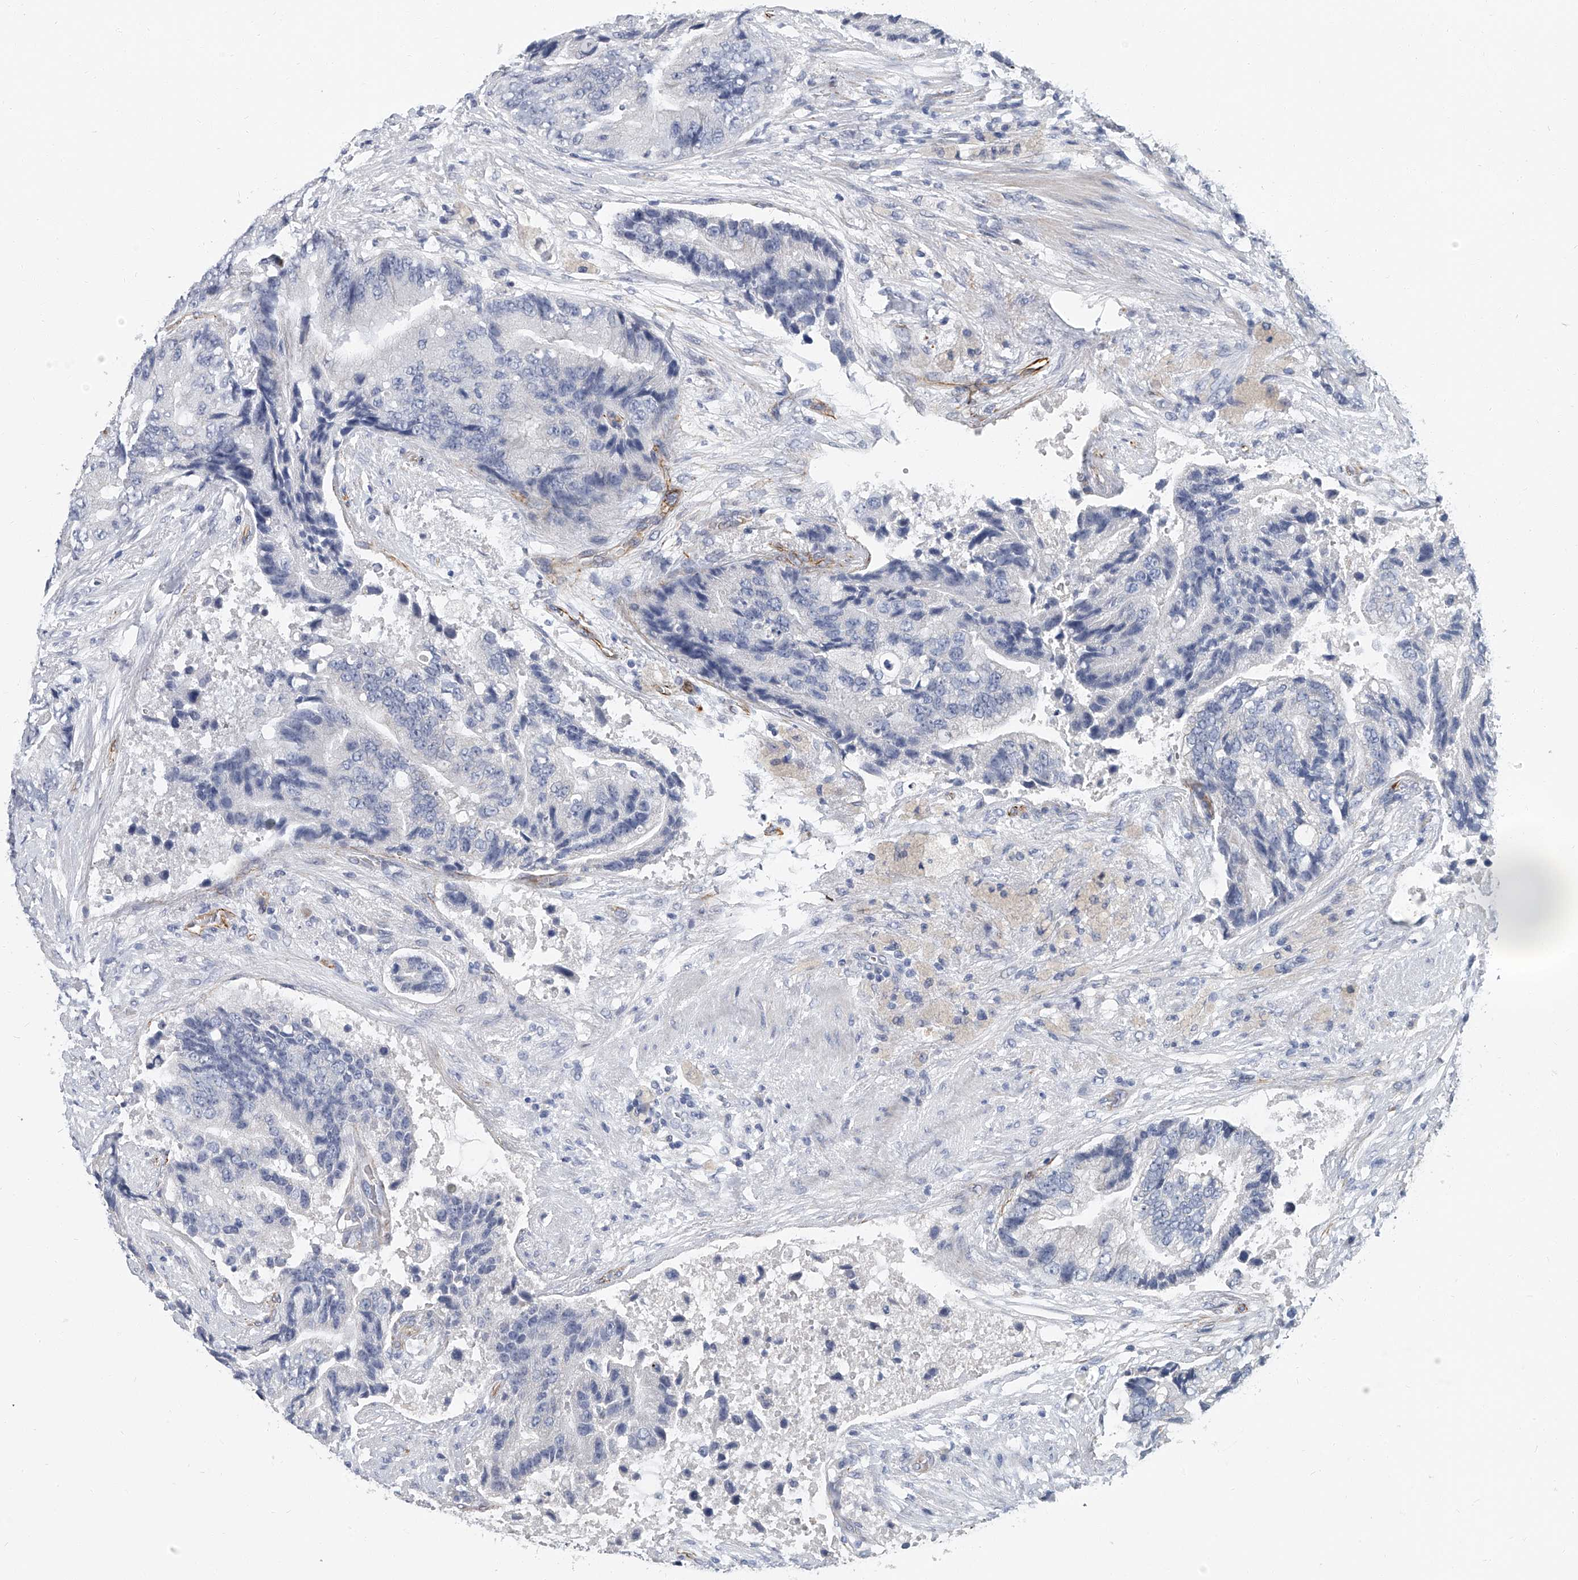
{"staining": {"intensity": "negative", "quantity": "none", "location": "none"}, "tissue": "prostate cancer", "cell_type": "Tumor cells", "image_type": "cancer", "snomed": [{"axis": "morphology", "description": "Adenocarcinoma, High grade"}, {"axis": "topography", "description": "Prostate"}], "caption": "IHC micrograph of prostate cancer stained for a protein (brown), which exhibits no positivity in tumor cells.", "gene": "KIRREL1", "patient": {"sex": "male", "age": 70}}